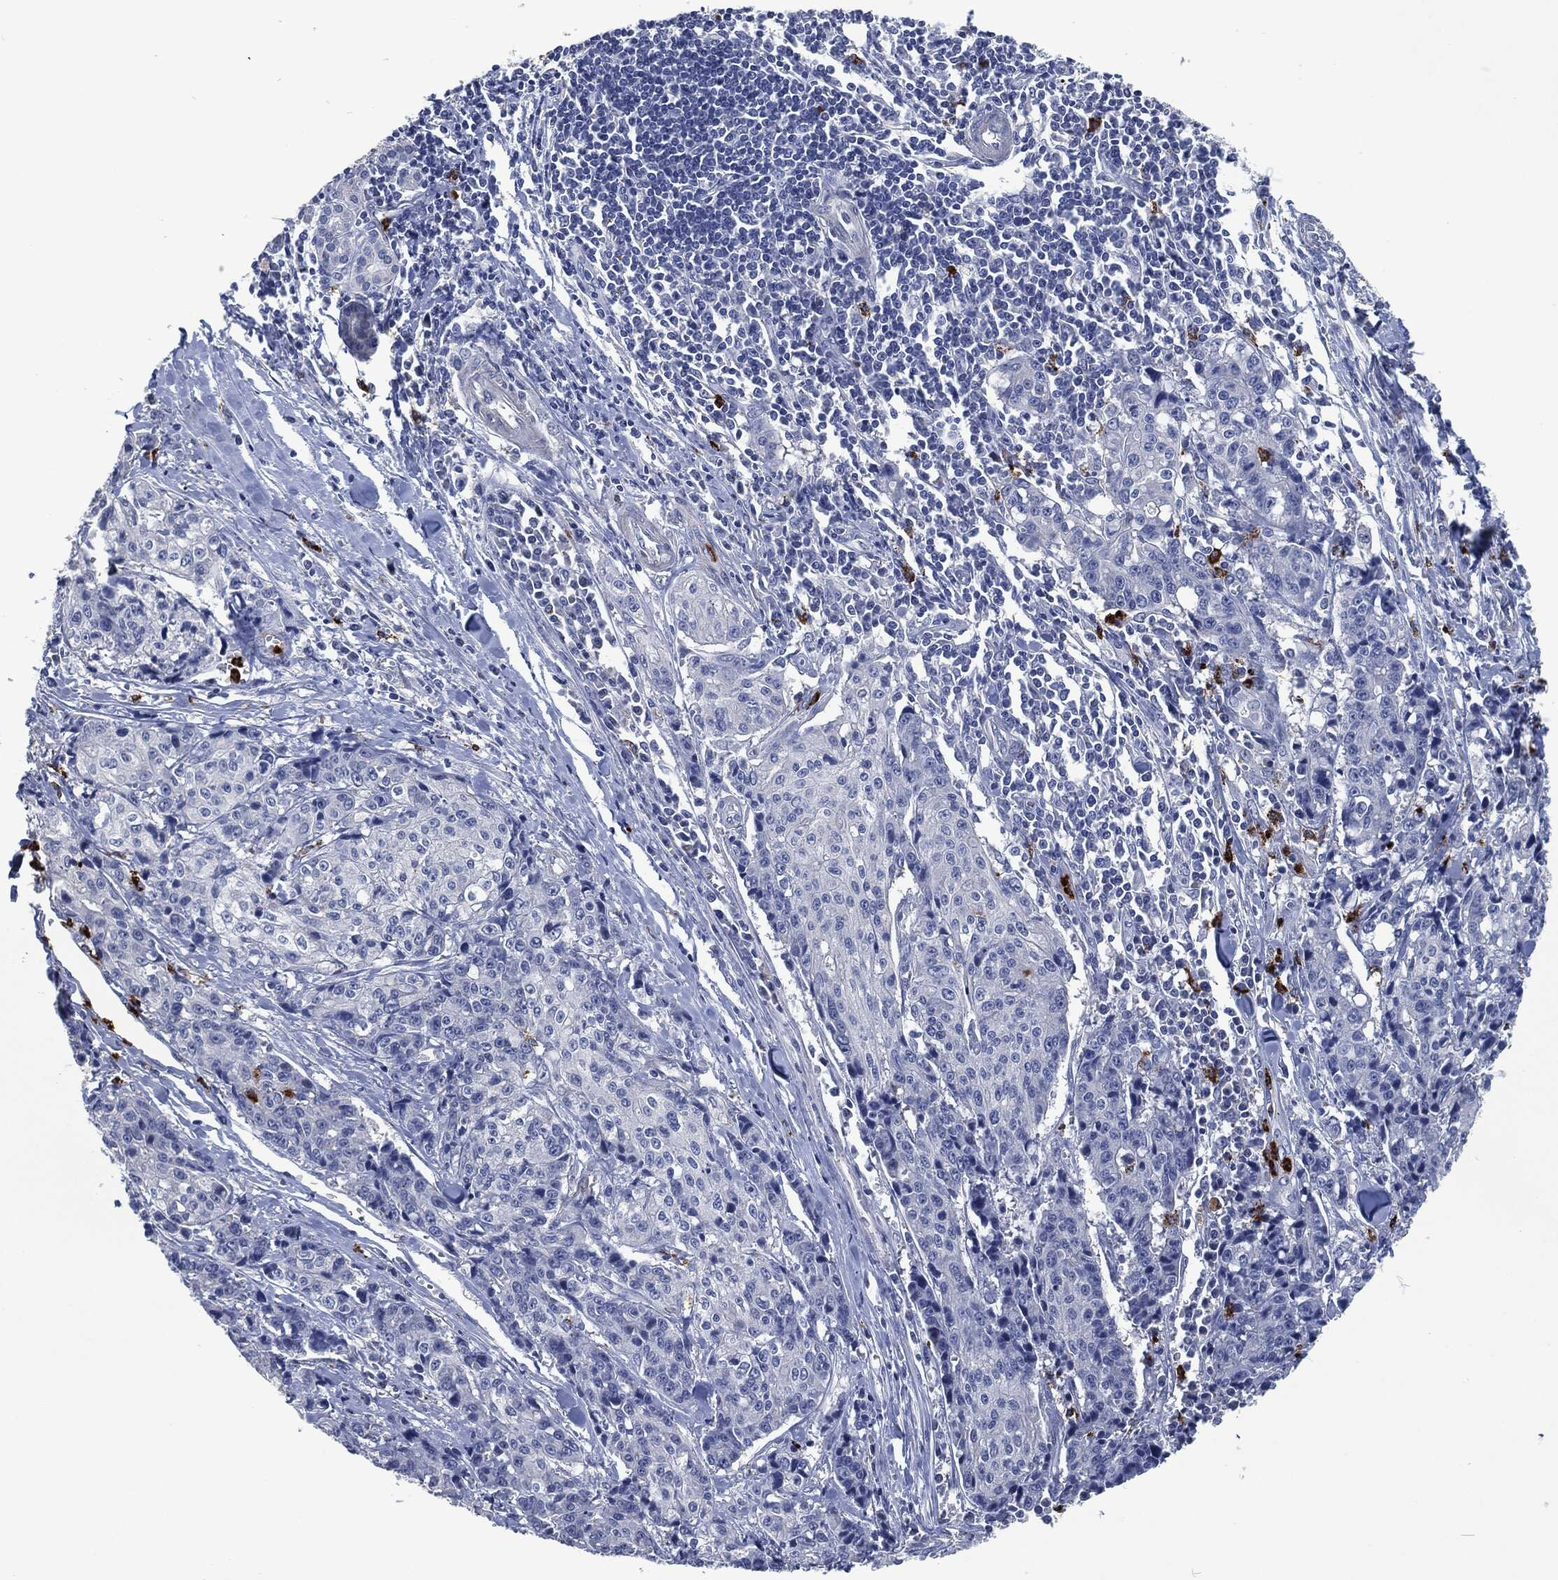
{"staining": {"intensity": "negative", "quantity": "none", "location": "none"}, "tissue": "pancreatic cancer", "cell_type": "Tumor cells", "image_type": "cancer", "snomed": [{"axis": "morphology", "description": "Adenocarcinoma, NOS"}, {"axis": "topography", "description": "Pancreas"}], "caption": "DAB (3,3'-diaminobenzidine) immunohistochemical staining of pancreatic adenocarcinoma shows no significant expression in tumor cells.", "gene": "MPO", "patient": {"sex": "male", "age": 64}}